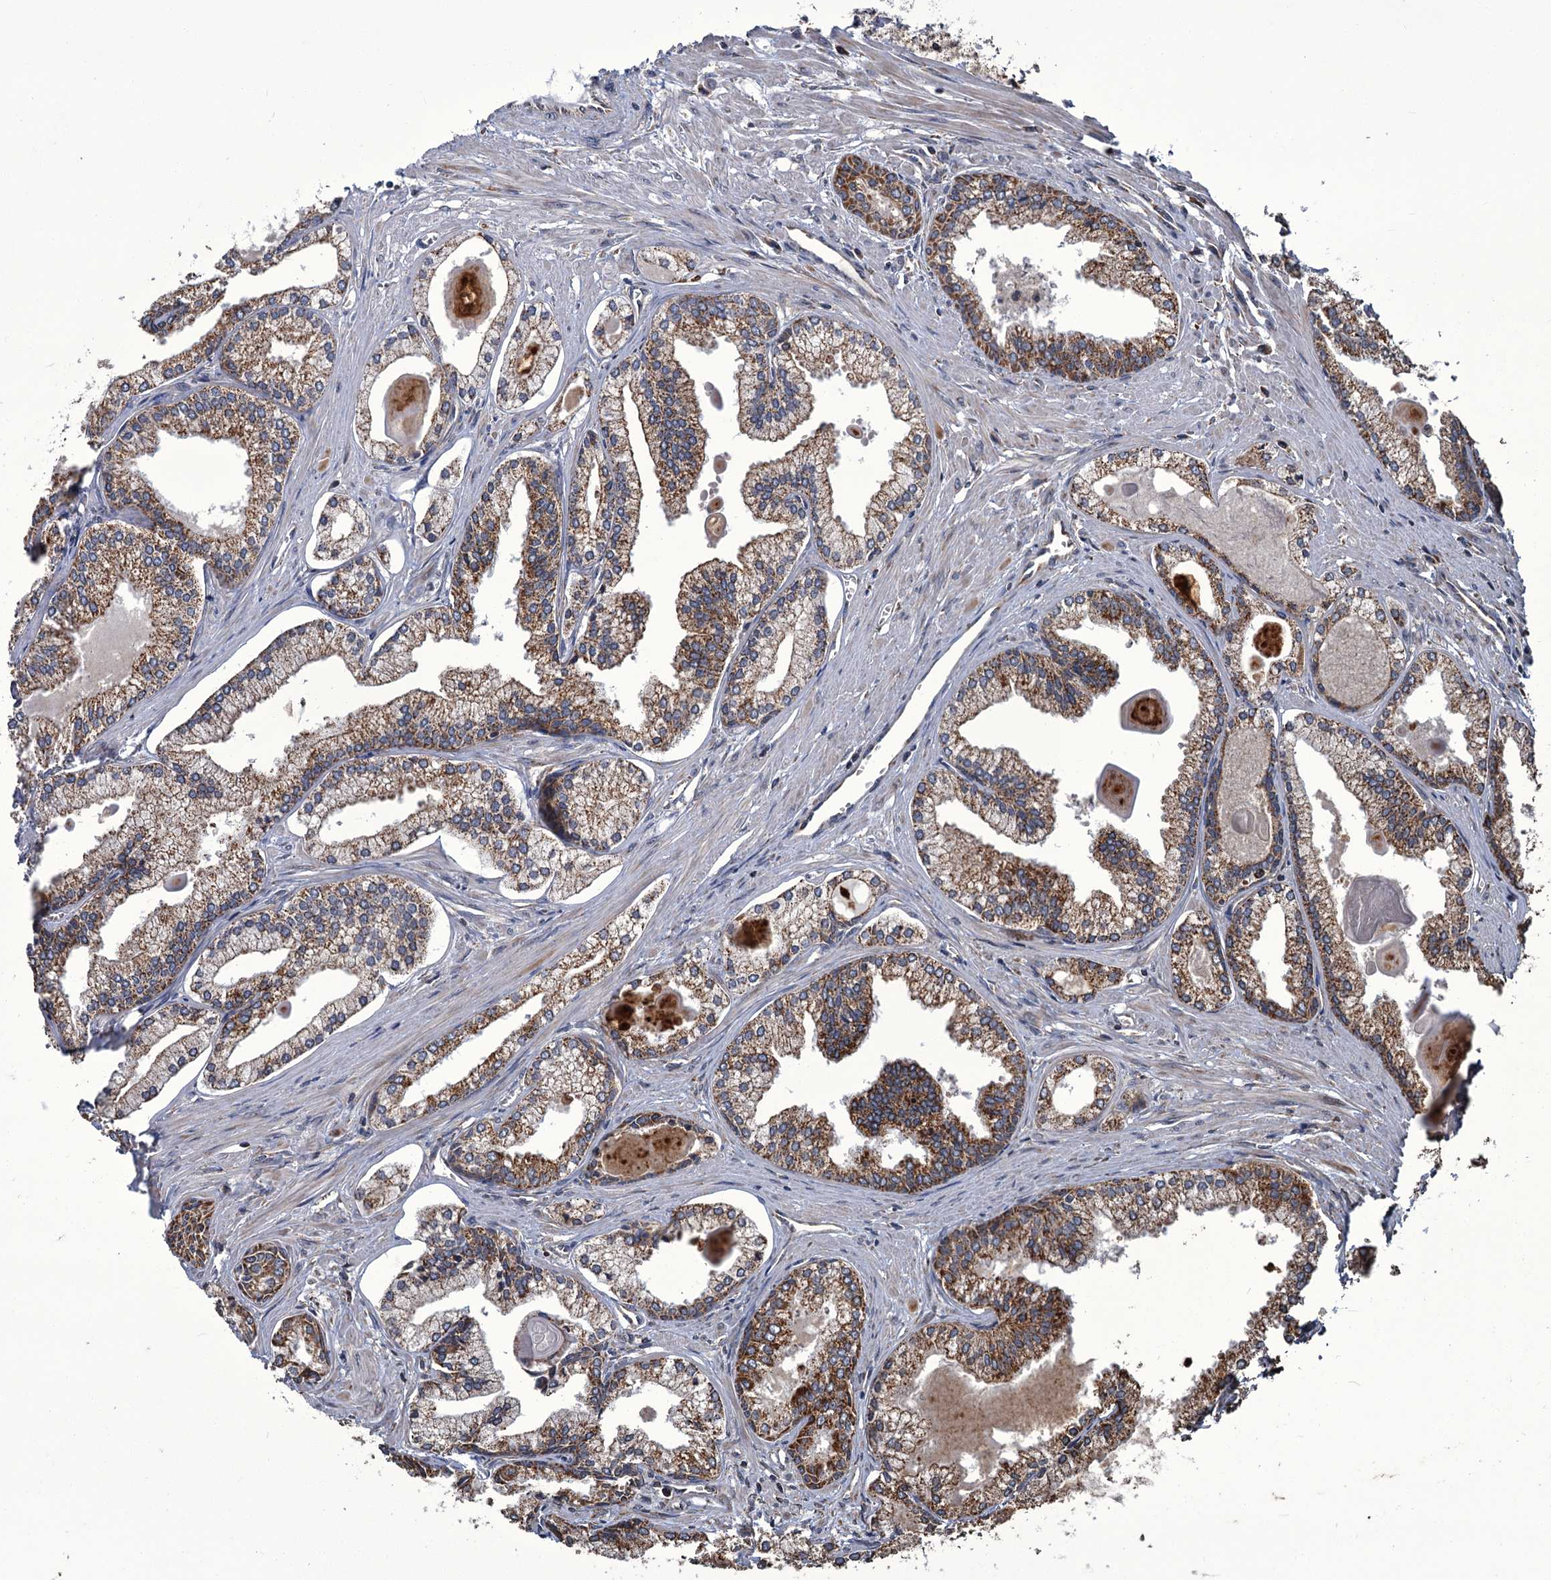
{"staining": {"intensity": "moderate", "quantity": ">75%", "location": "cytoplasmic/membranous"}, "tissue": "prostate cancer", "cell_type": "Tumor cells", "image_type": "cancer", "snomed": [{"axis": "morphology", "description": "Adenocarcinoma, High grade"}, {"axis": "topography", "description": "Prostate"}], "caption": "Immunohistochemistry (IHC) staining of prostate cancer (adenocarcinoma (high-grade)), which displays medium levels of moderate cytoplasmic/membranous positivity in approximately >75% of tumor cells indicating moderate cytoplasmic/membranous protein staining. The staining was performed using DAB (3,3'-diaminobenzidine) (brown) for protein detection and nuclei were counterstained in hematoxylin (blue).", "gene": "APH1A", "patient": {"sex": "male", "age": 68}}